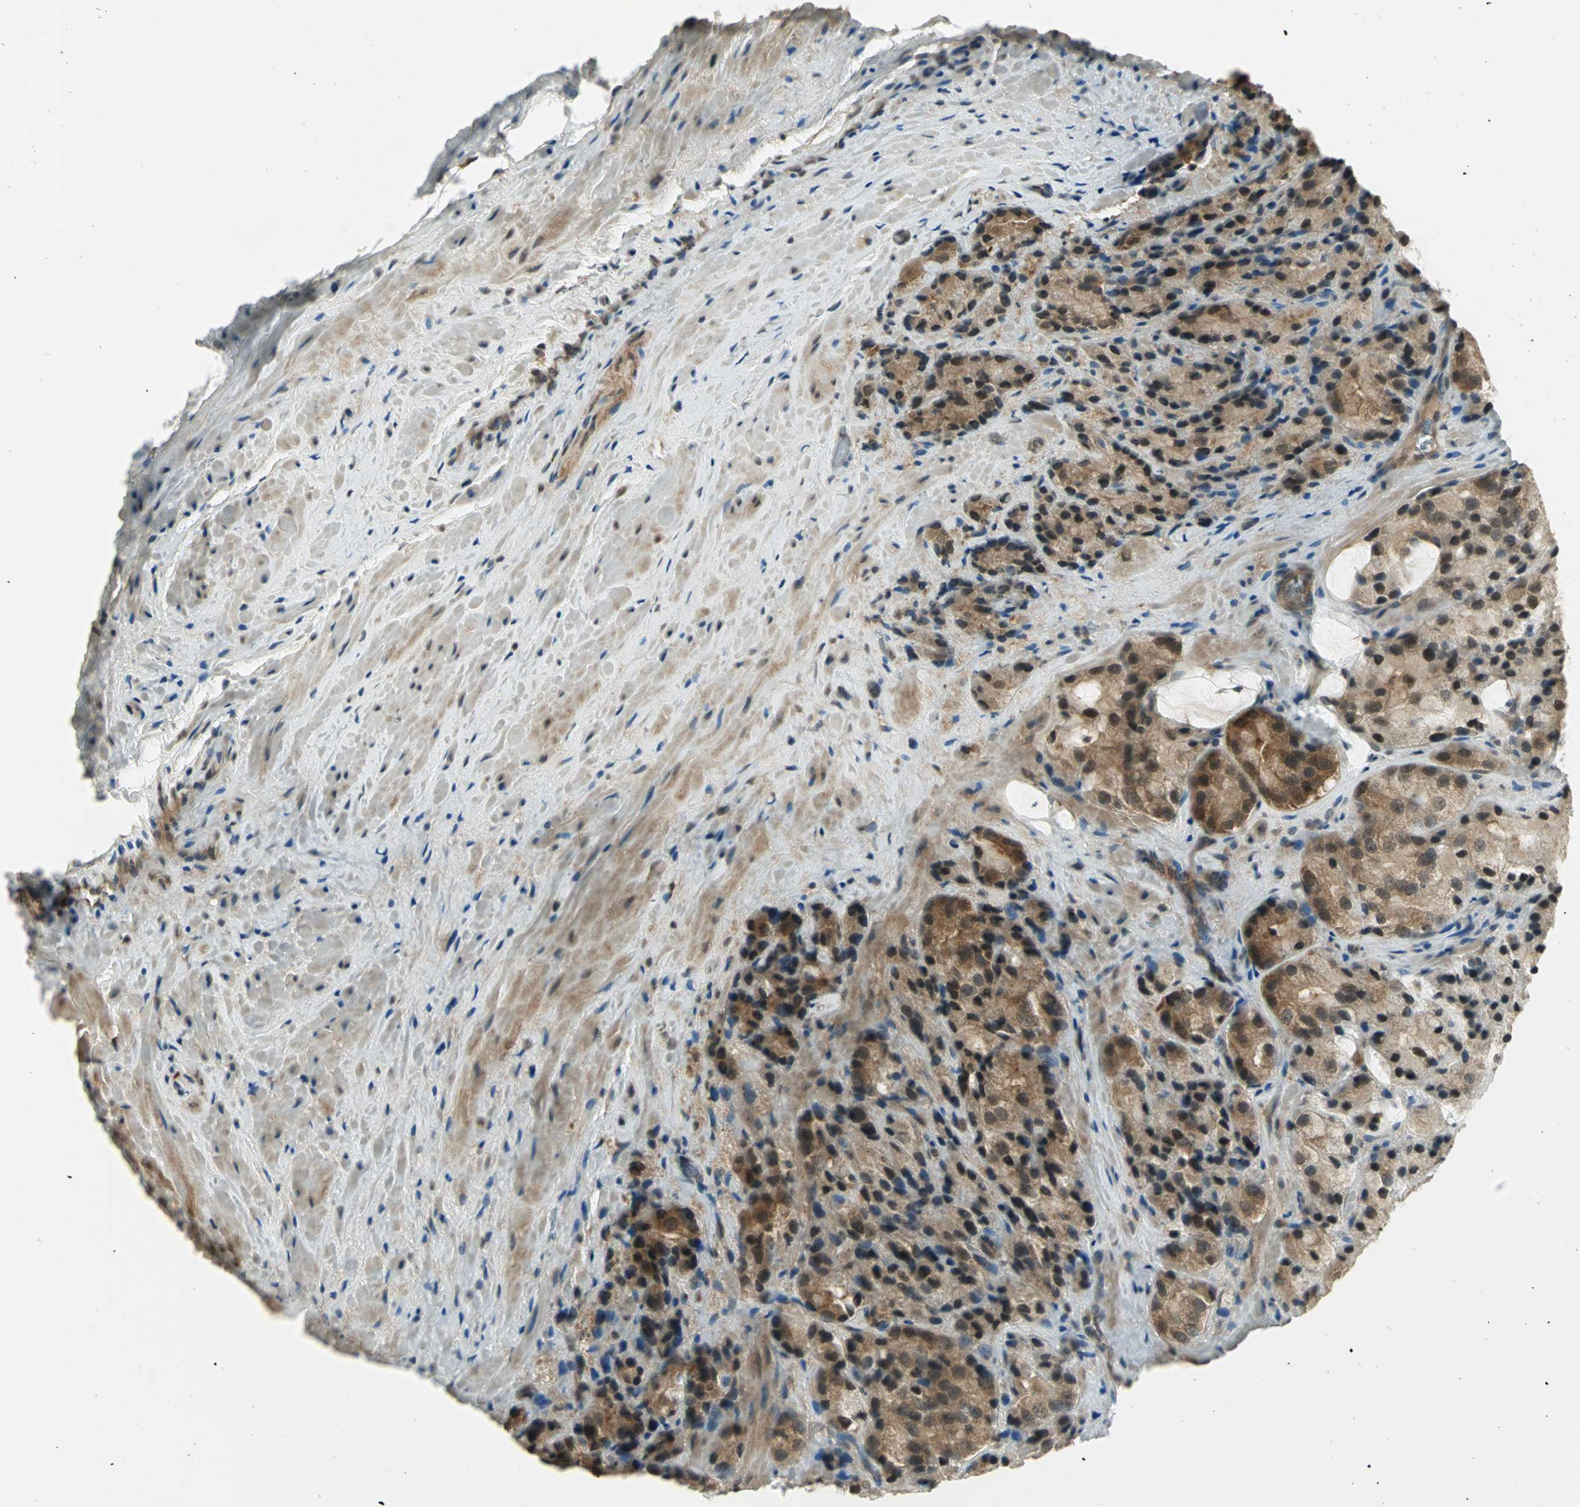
{"staining": {"intensity": "moderate", "quantity": ">75%", "location": "cytoplasmic/membranous"}, "tissue": "prostate cancer", "cell_type": "Tumor cells", "image_type": "cancer", "snomed": [{"axis": "morphology", "description": "Adenocarcinoma, High grade"}, {"axis": "topography", "description": "Prostate"}], "caption": "Immunohistochemical staining of high-grade adenocarcinoma (prostate) shows medium levels of moderate cytoplasmic/membranous staining in about >75% of tumor cells. (DAB = brown stain, brightfield microscopy at high magnification).", "gene": "CDC34", "patient": {"sex": "male", "age": 70}}